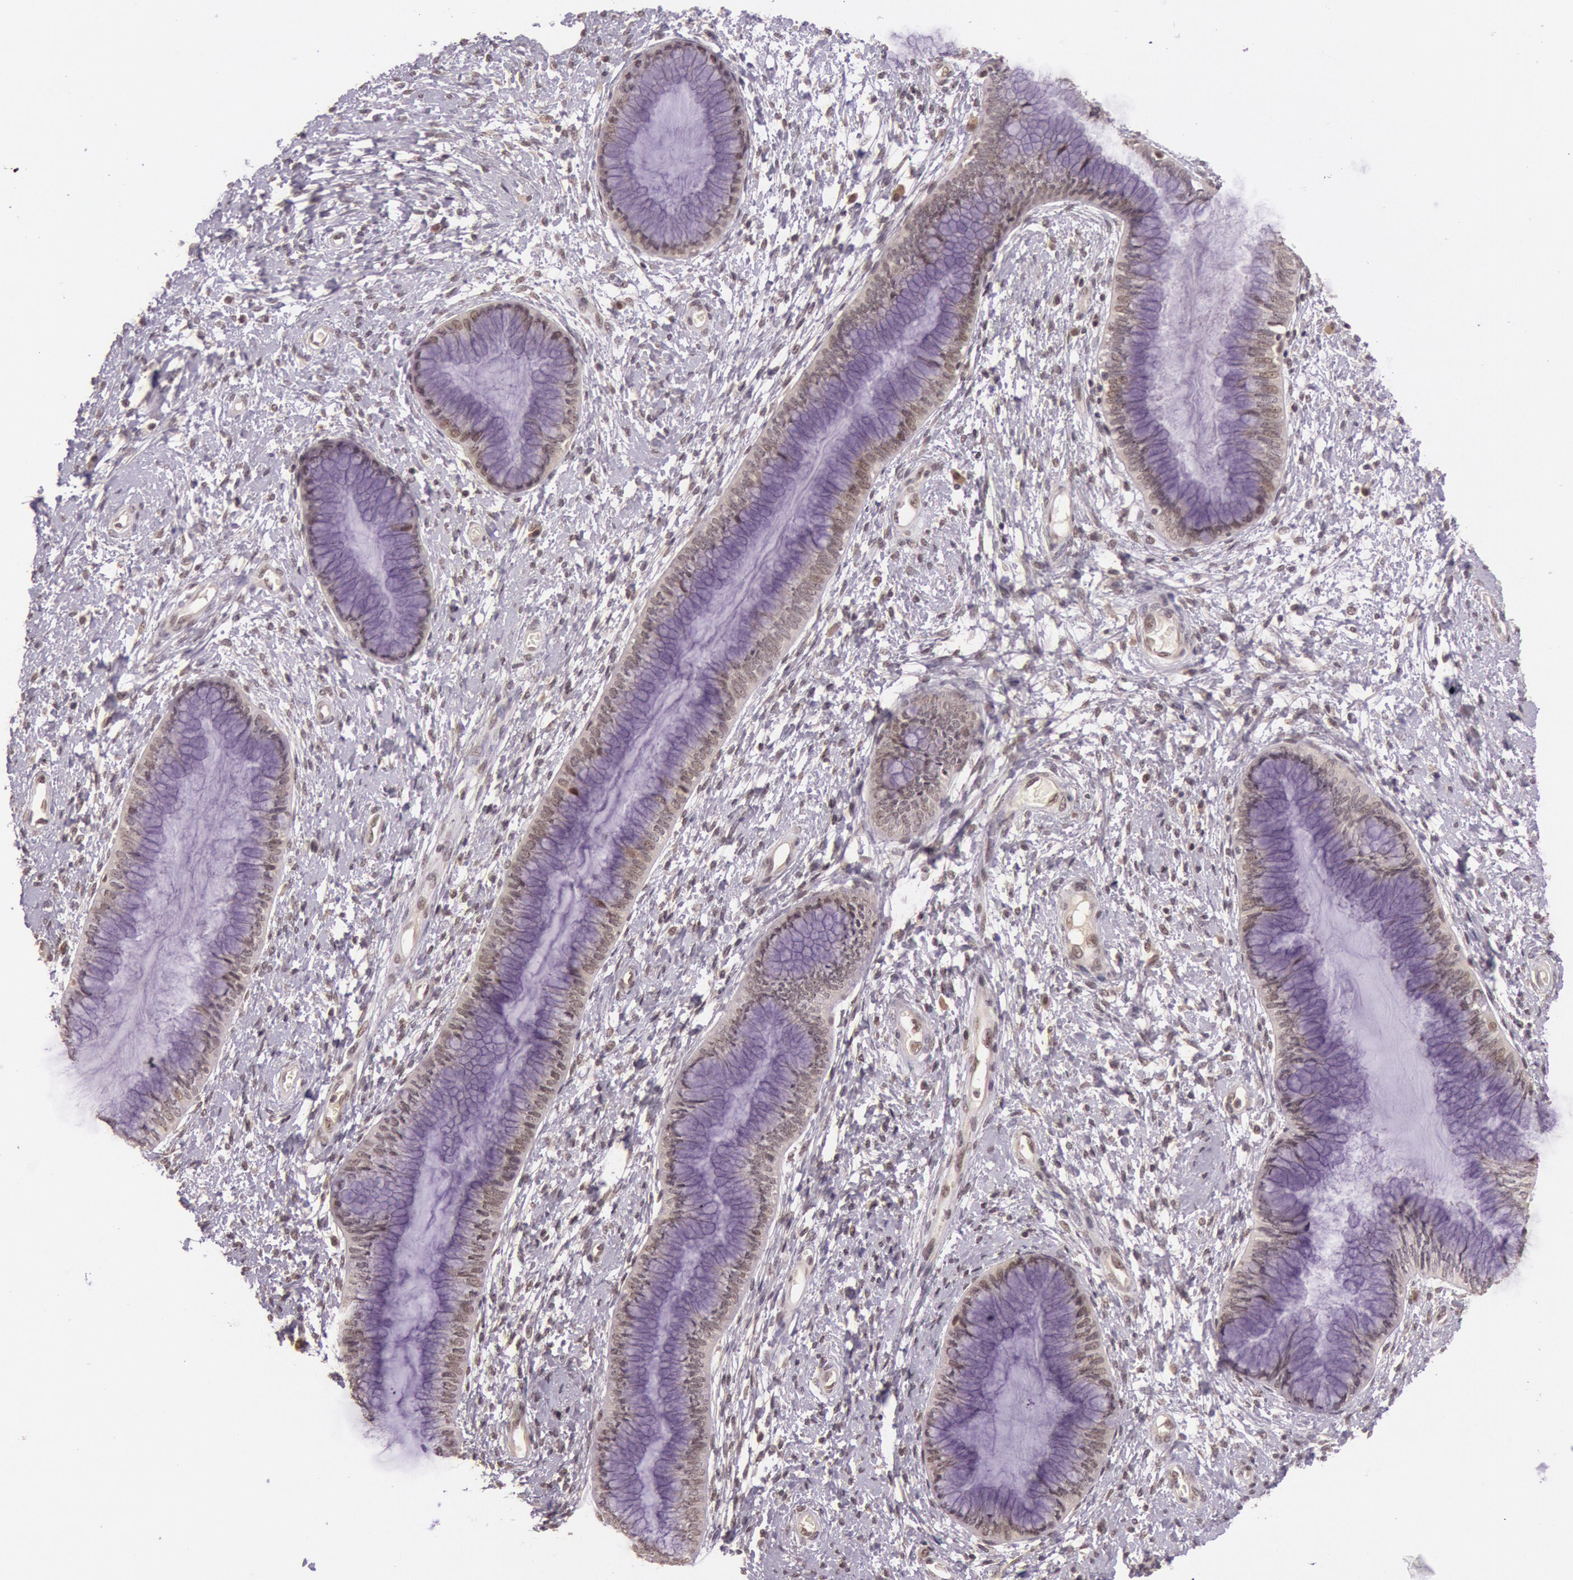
{"staining": {"intensity": "weak", "quantity": "25%-75%", "location": "nuclear"}, "tissue": "cervix", "cell_type": "Glandular cells", "image_type": "normal", "snomed": [{"axis": "morphology", "description": "Normal tissue, NOS"}, {"axis": "topography", "description": "Cervix"}], "caption": "Immunohistochemical staining of unremarkable human cervix demonstrates low levels of weak nuclear staining in about 25%-75% of glandular cells. Using DAB (3,3'-diaminobenzidine) (brown) and hematoxylin (blue) stains, captured at high magnification using brightfield microscopy.", "gene": "RTL10", "patient": {"sex": "female", "age": 27}}